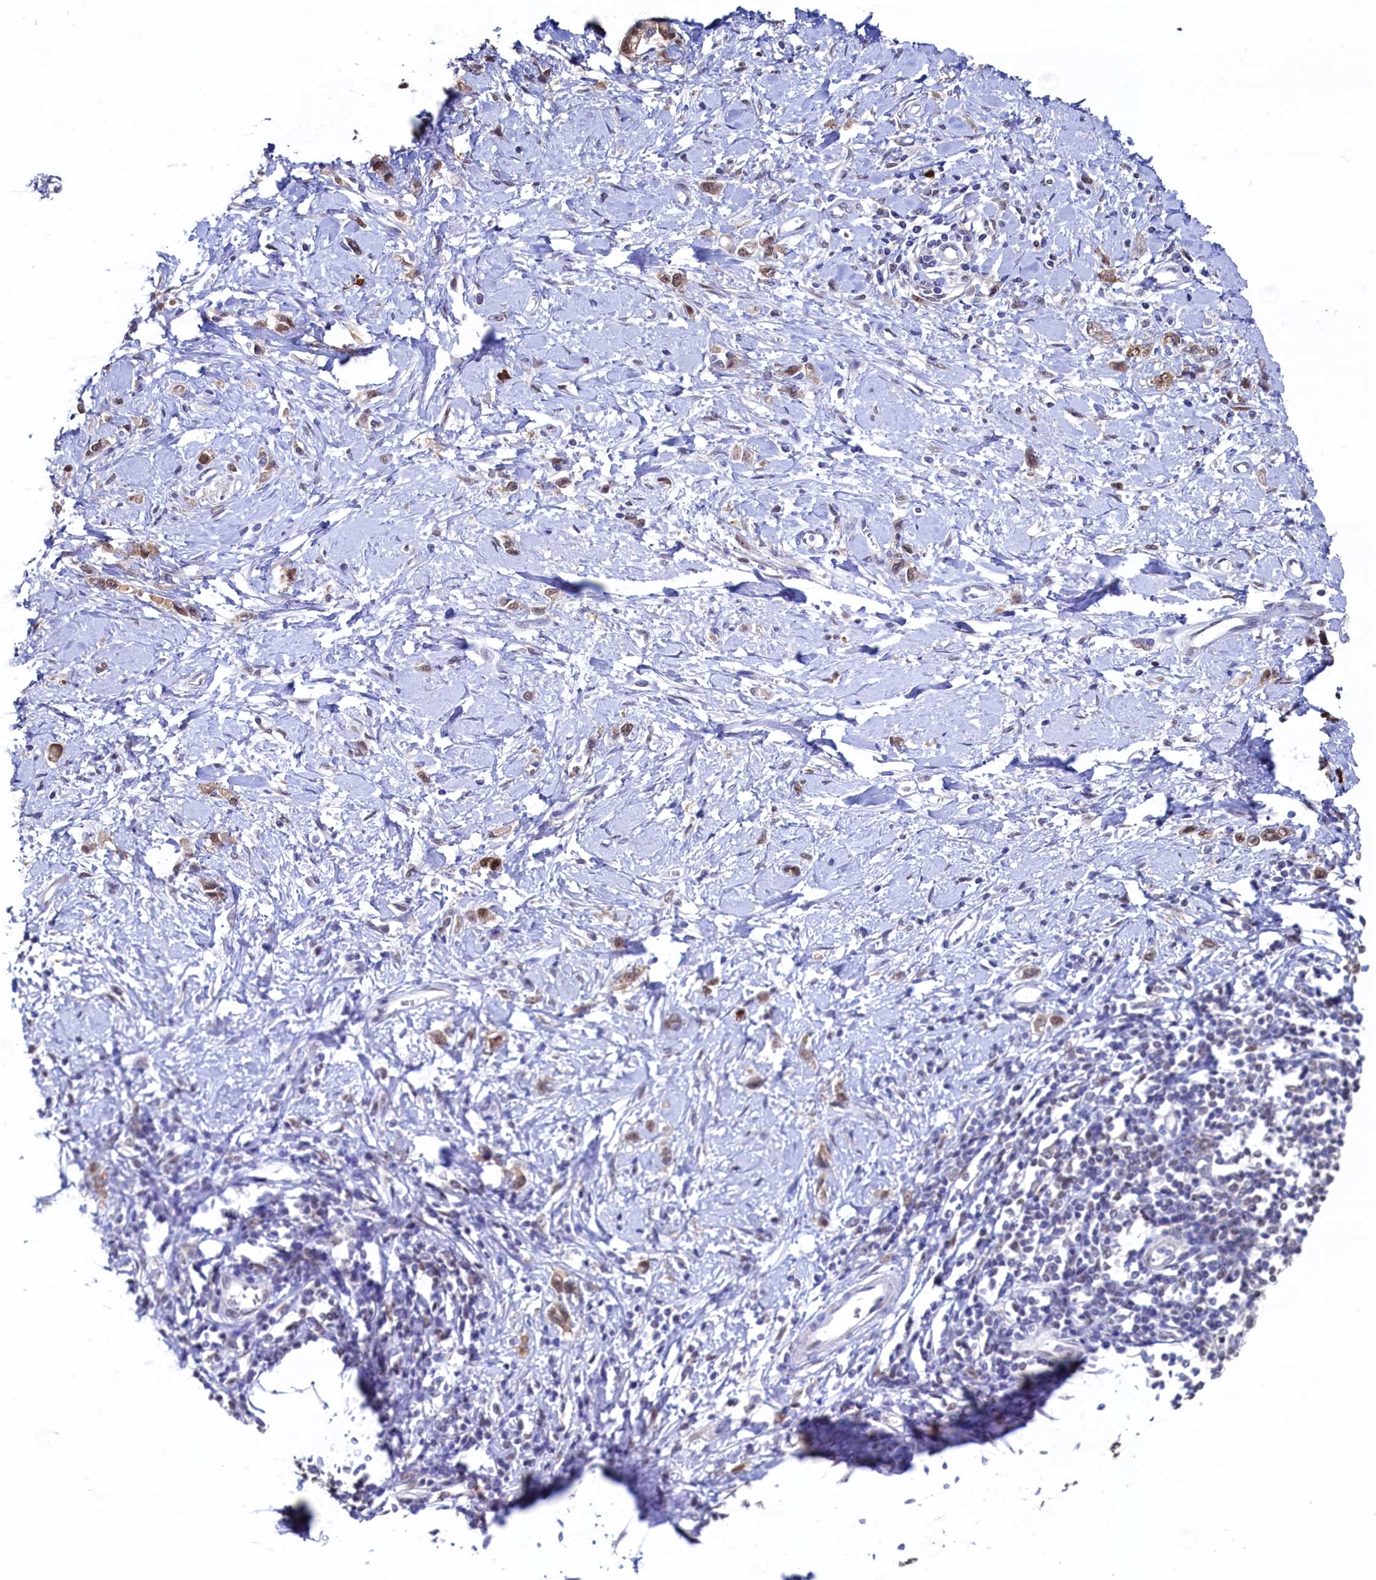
{"staining": {"intensity": "moderate", "quantity": "25%-75%", "location": "nuclear"}, "tissue": "stomach cancer", "cell_type": "Tumor cells", "image_type": "cancer", "snomed": [{"axis": "morphology", "description": "Adenocarcinoma, NOS"}, {"axis": "topography", "description": "Stomach"}], "caption": "Protein staining displays moderate nuclear expression in approximately 25%-75% of tumor cells in stomach cancer (adenocarcinoma). The protein is stained brown, and the nuclei are stained in blue (DAB (3,3'-diaminobenzidine) IHC with brightfield microscopy, high magnification).", "gene": "AHCY", "patient": {"sex": "female", "age": 76}}